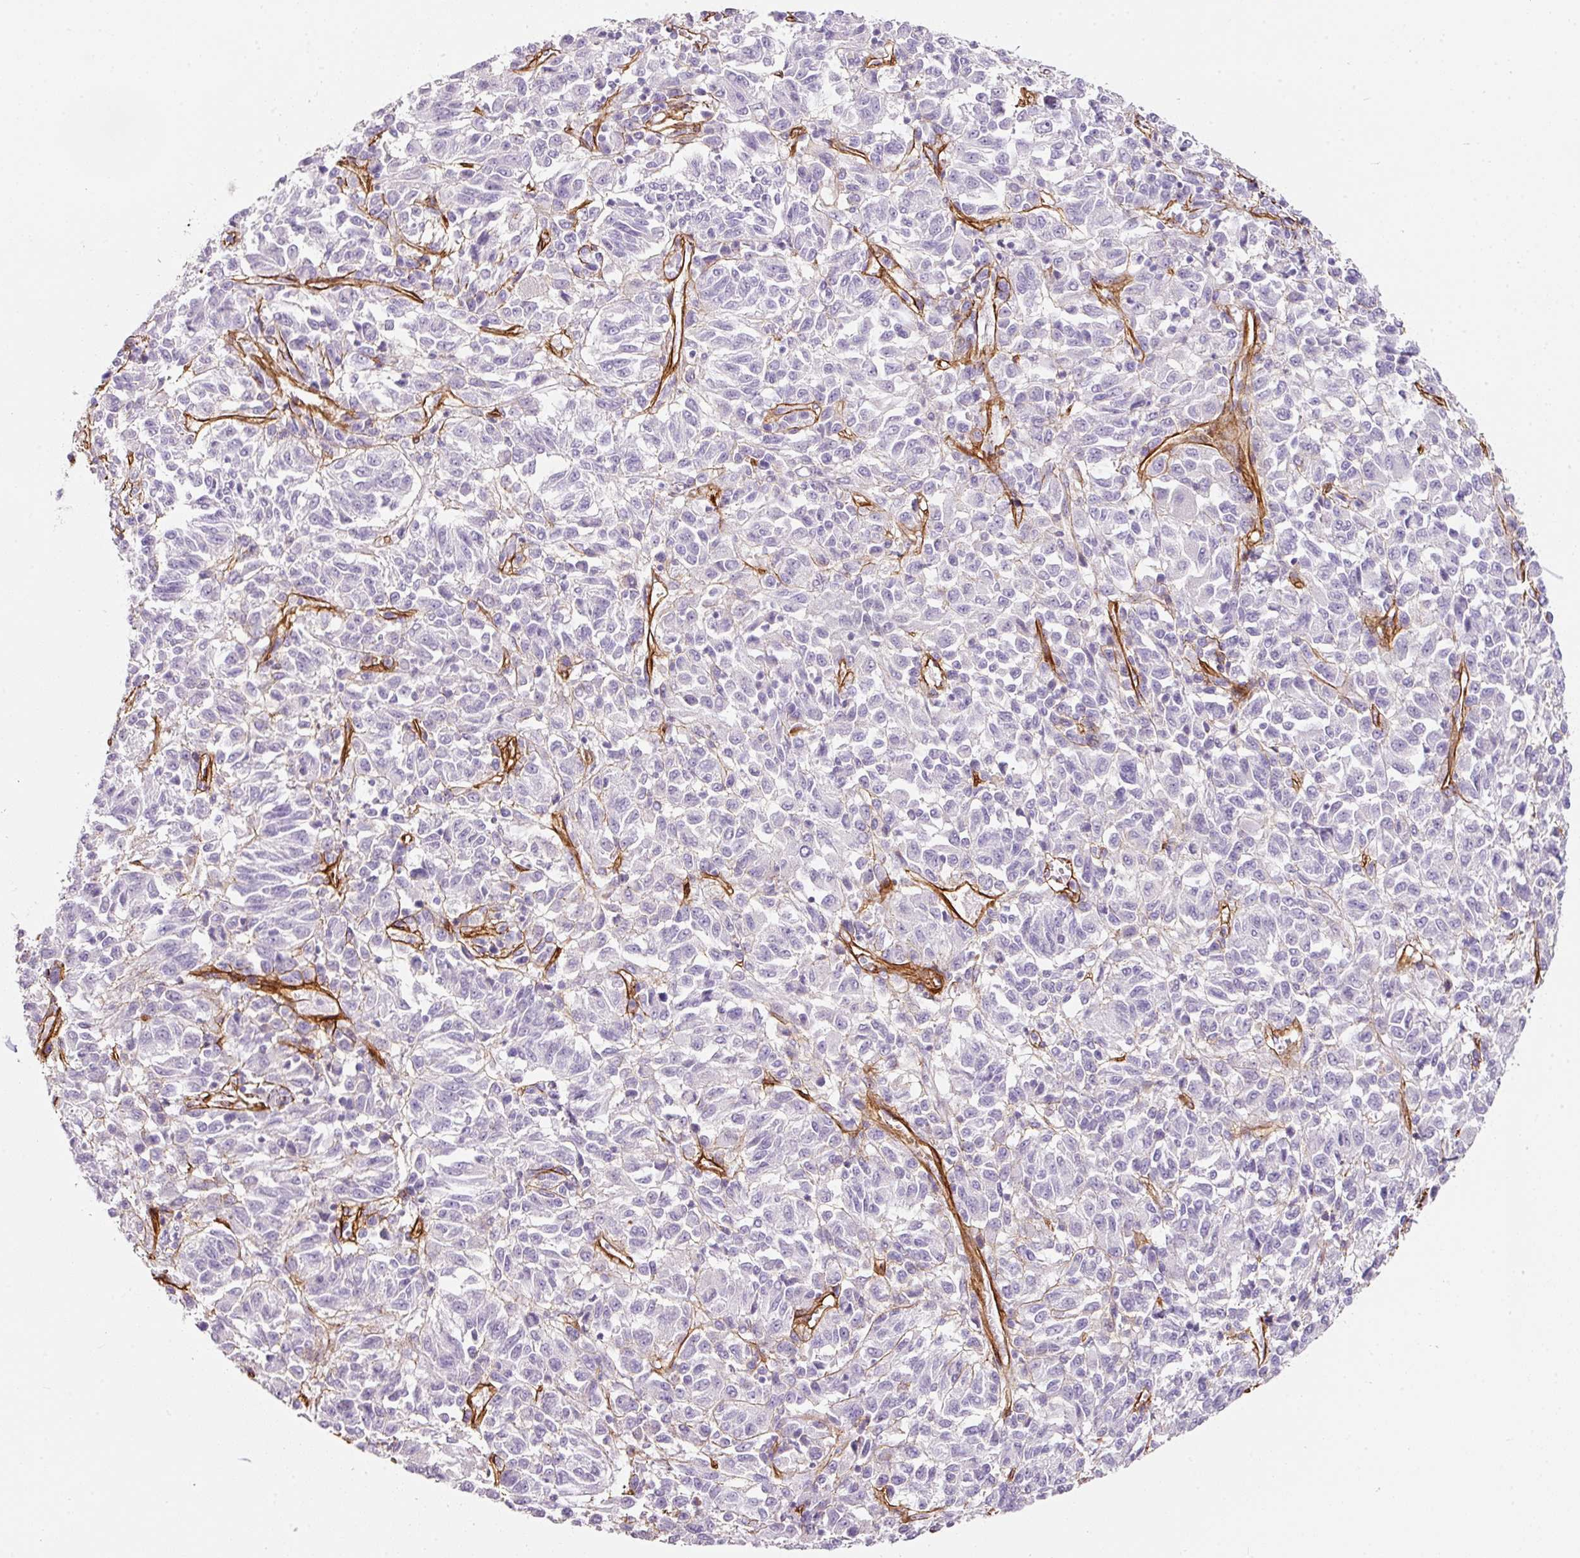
{"staining": {"intensity": "negative", "quantity": "none", "location": "none"}, "tissue": "melanoma", "cell_type": "Tumor cells", "image_type": "cancer", "snomed": [{"axis": "morphology", "description": "Malignant melanoma, Metastatic site"}, {"axis": "topography", "description": "Lung"}], "caption": "Histopathology image shows no significant protein staining in tumor cells of malignant melanoma (metastatic site).", "gene": "LOXL4", "patient": {"sex": "male", "age": 64}}